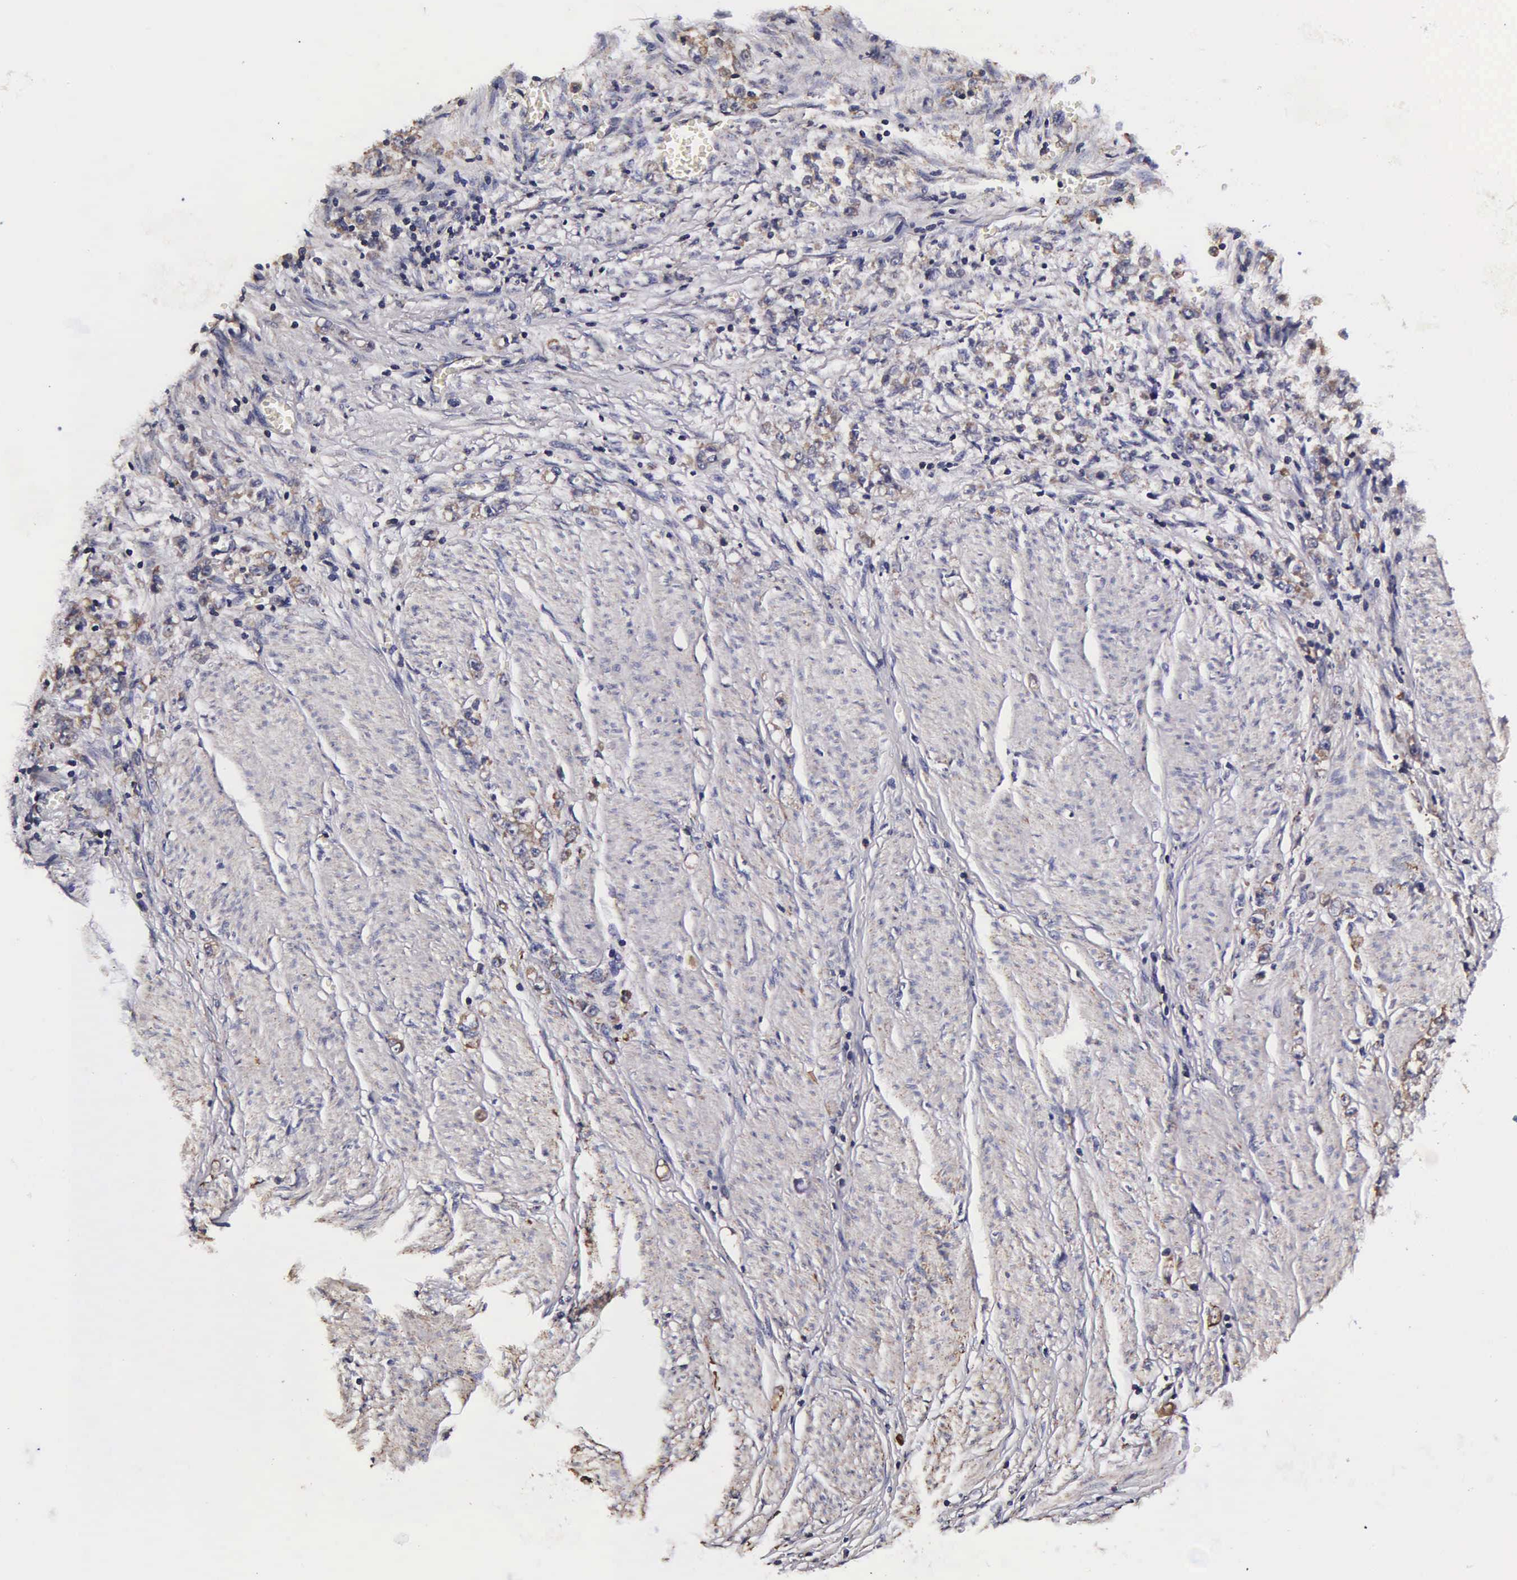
{"staining": {"intensity": "weak", "quantity": "25%-75%", "location": "cytoplasmic/membranous"}, "tissue": "stomach cancer", "cell_type": "Tumor cells", "image_type": "cancer", "snomed": [{"axis": "morphology", "description": "Adenocarcinoma, NOS"}, {"axis": "topography", "description": "Stomach"}], "caption": "Protein expression analysis of human stomach cancer reveals weak cytoplasmic/membranous expression in about 25%-75% of tumor cells. (DAB IHC, brown staining for protein, blue staining for nuclei).", "gene": "PSMA3", "patient": {"sex": "male", "age": 72}}